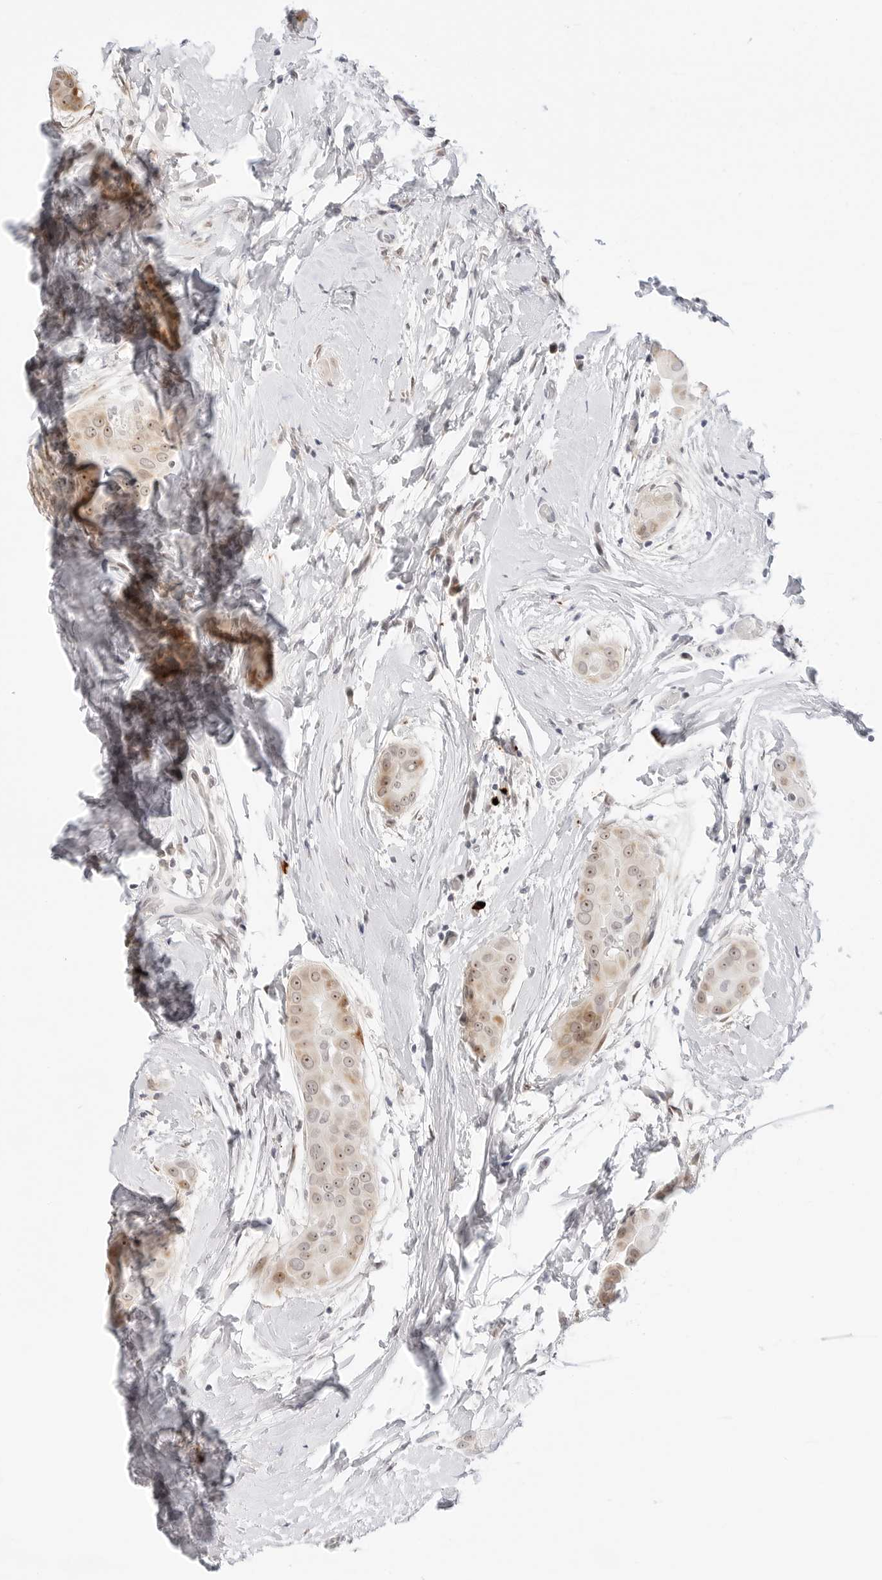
{"staining": {"intensity": "moderate", "quantity": ">75%", "location": "cytoplasmic/membranous,nuclear"}, "tissue": "thyroid cancer", "cell_type": "Tumor cells", "image_type": "cancer", "snomed": [{"axis": "morphology", "description": "Papillary adenocarcinoma, NOS"}, {"axis": "topography", "description": "Thyroid gland"}], "caption": "A brown stain highlights moderate cytoplasmic/membranous and nuclear positivity of a protein in thyroid papillary adenocarcinoma tumor cells.", "gene": "HIPK3", "patient": {"sex": "male", "age": 33}}